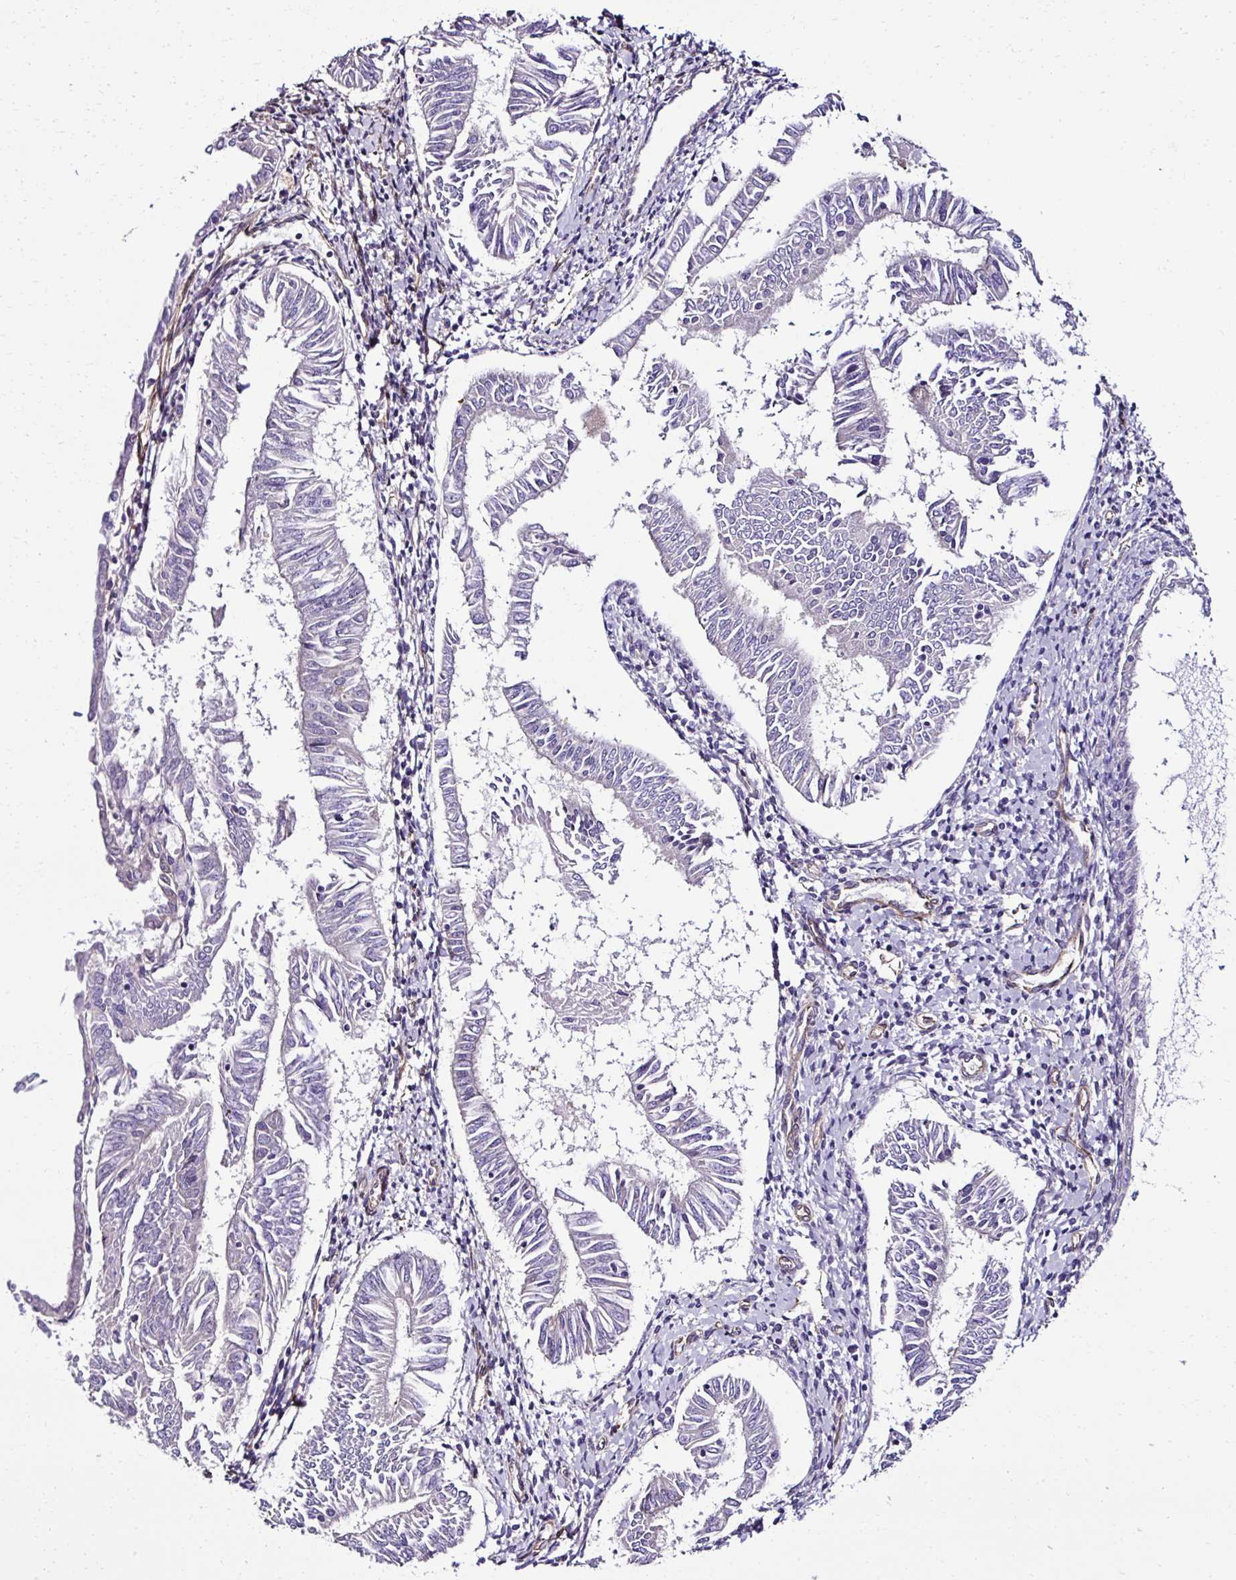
{"staining": {"intensity": "negative", "quantity": "none", "location": "none"}, "tissue": "endometrial cancer", "cell_type": "Tumor cells", "image_type": "cancer", "snomed": [{"axis": "morphology", "description": "Adenocarcinoma, NOS"}, {"axis": "topography", "description": "Endometrium"}], "caption": "This is an IHC histopathology image of endometrial cancer. There is no staining in tumor cells.", "gene": "TRIM52", "patient": {"sex": "female", "age": 58}}